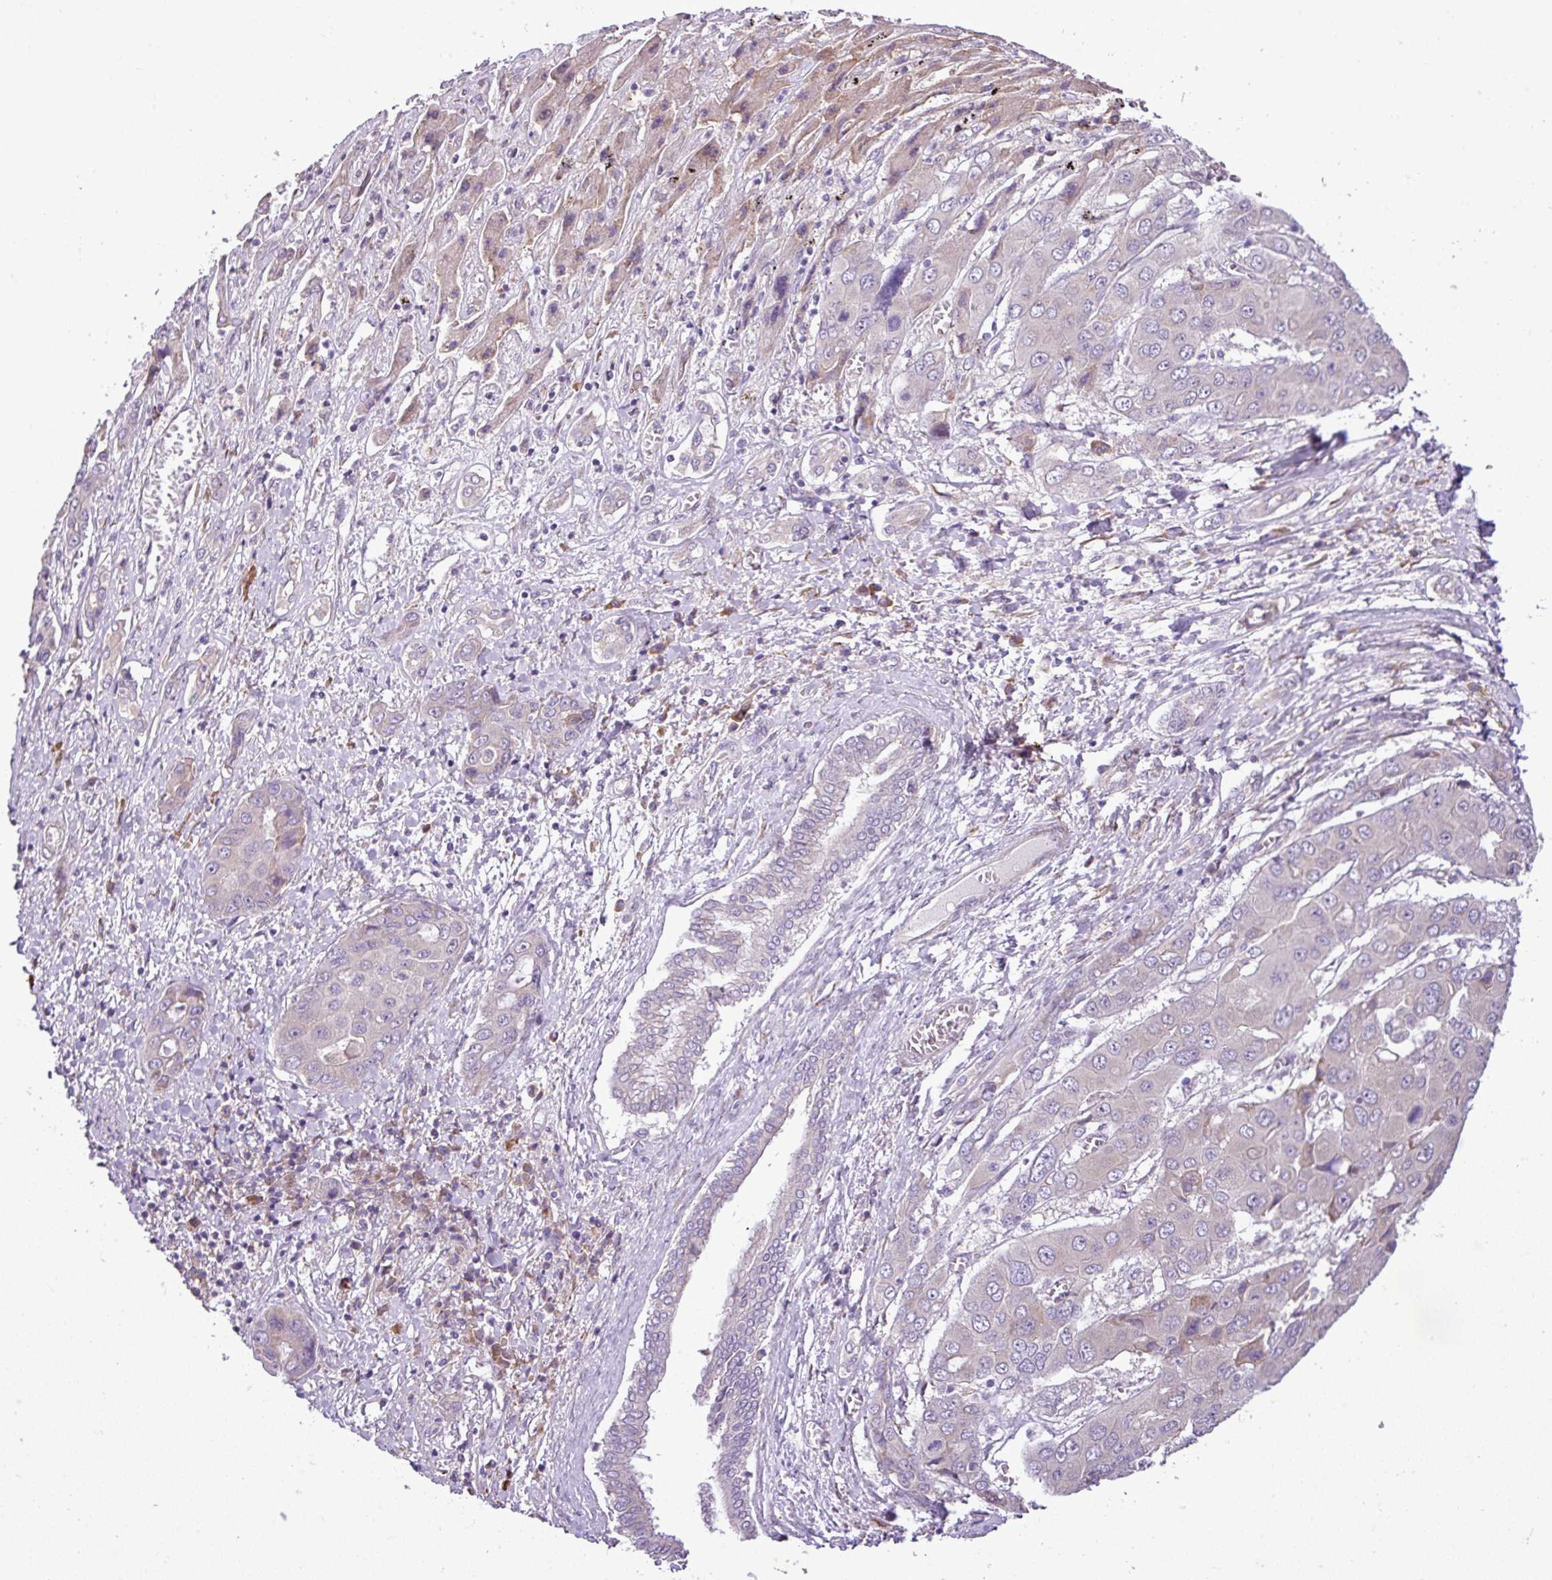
{"staining": {"intensity": "negative", "quantity": "none", "location": "none"}, "tissue": "liver cancer", "cell_type": "Tumor cells", "image_type": "cancer", "snomed": [{"axis": "morphology", "description": "Cholangiocarcinoma"}, {"axis": "topography", "description": "Liver"}], "caption": "A micrograph of cholangiocarcinoma (liver) stained for a protein reveals no brown staining in tumor cells. (Brightfield microscopy of DAB (3,3'-diaminobenzidine) immunohistochemistry (IHC) at high magnification).", "gene": "MOCS3", "patient": {"sex": "male", "age": 67}}